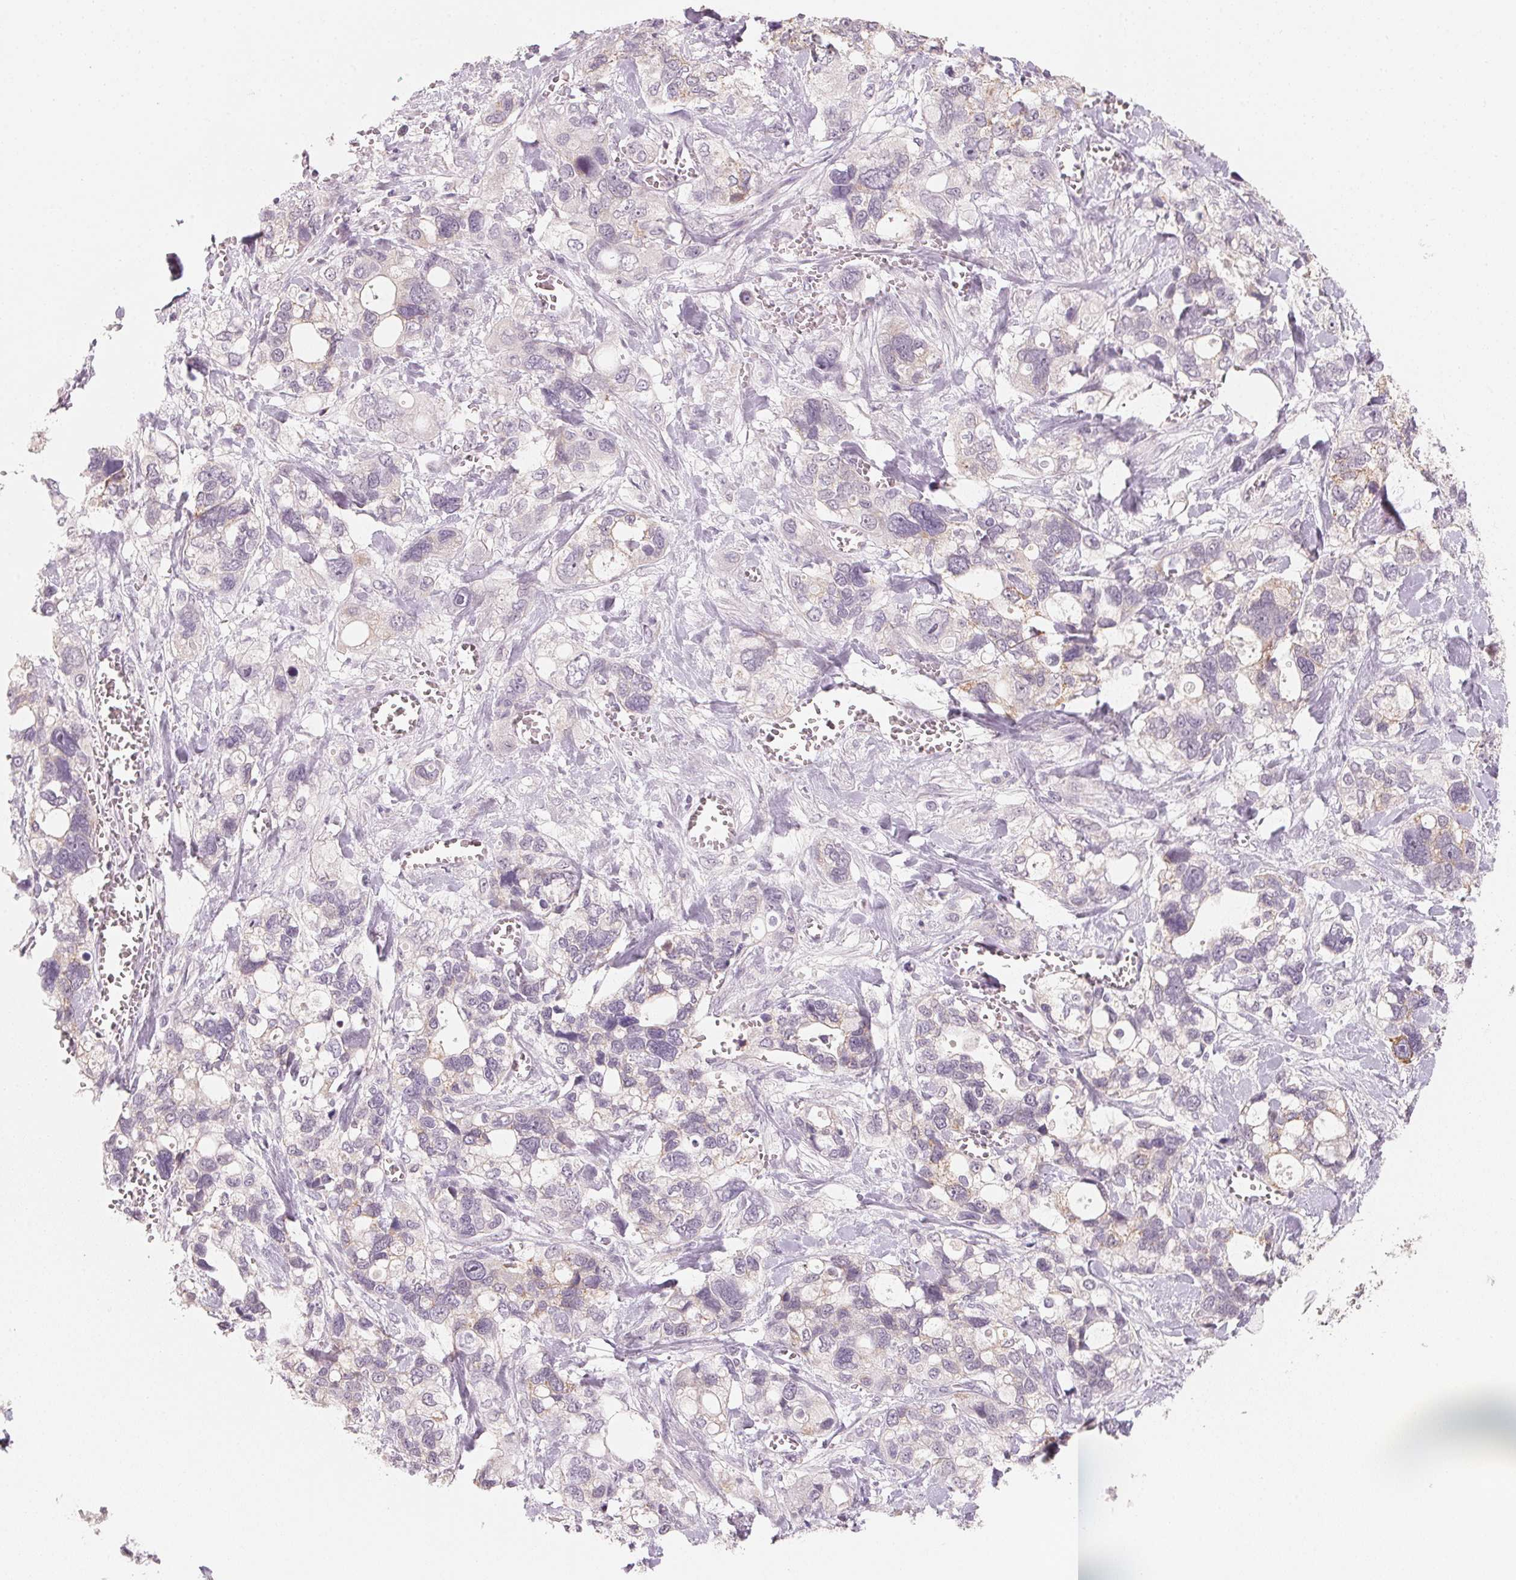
{"staining": {"intensity": "negative", "quantity": "none", "location": "none"}, "tissue": "stomach cancer", "cell_type": "Tumor cells", "image_type": "cancer", "snomed": [{"axis": "morphology", "description": "Adenocarcinoma, NOS"}, {"axis": "topography", "description": "Stomach, upper"}], "caption": "Tumor cells show no significant protein expression in stomach adenocarcinoma.", "gene": "ANKRD31", "patient": {"sex": "female", "age": 81}}